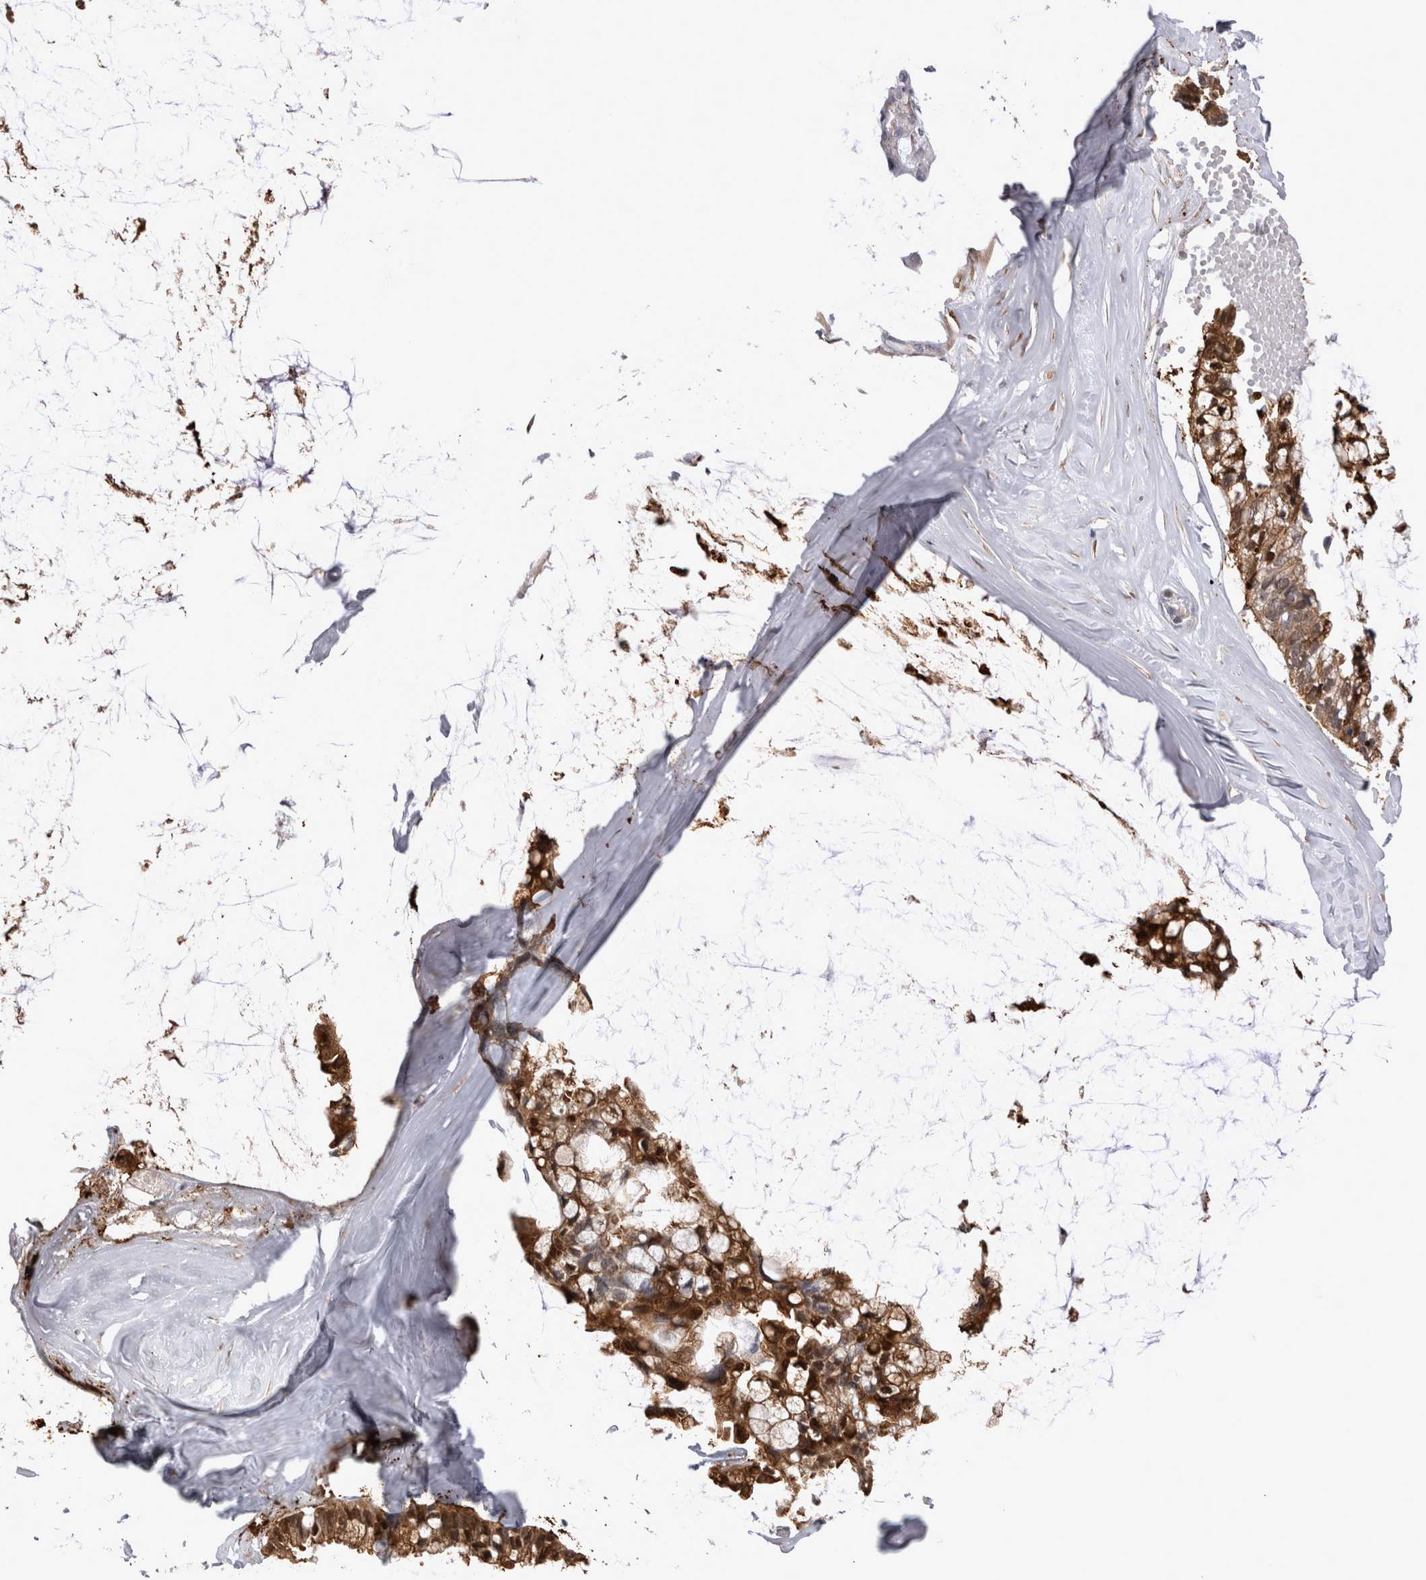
{"staining": {"intensity": "moderate", "quantity": ">75%", "location": "cytoplasmic/membranous,nuclear"}, "tissue": "ovarian cancer", "cell_type": "Tumor cells", "image_type": "cancer", "snomed": [{"axis": "morphology", "description": "Cystadenocarcinoma, mucinous, NOS"}, {"axis": "topography", "description": "Ovary"}], "caption": "A brown stain labels moderate cytoplasmic/membranous and nuclear expression of a protein in human ovarian cancer (mucinous cystadenocarcinoma) tumor cells.", "gene": "CHIC2", "patient": {"sex": "female", "age": 39}}